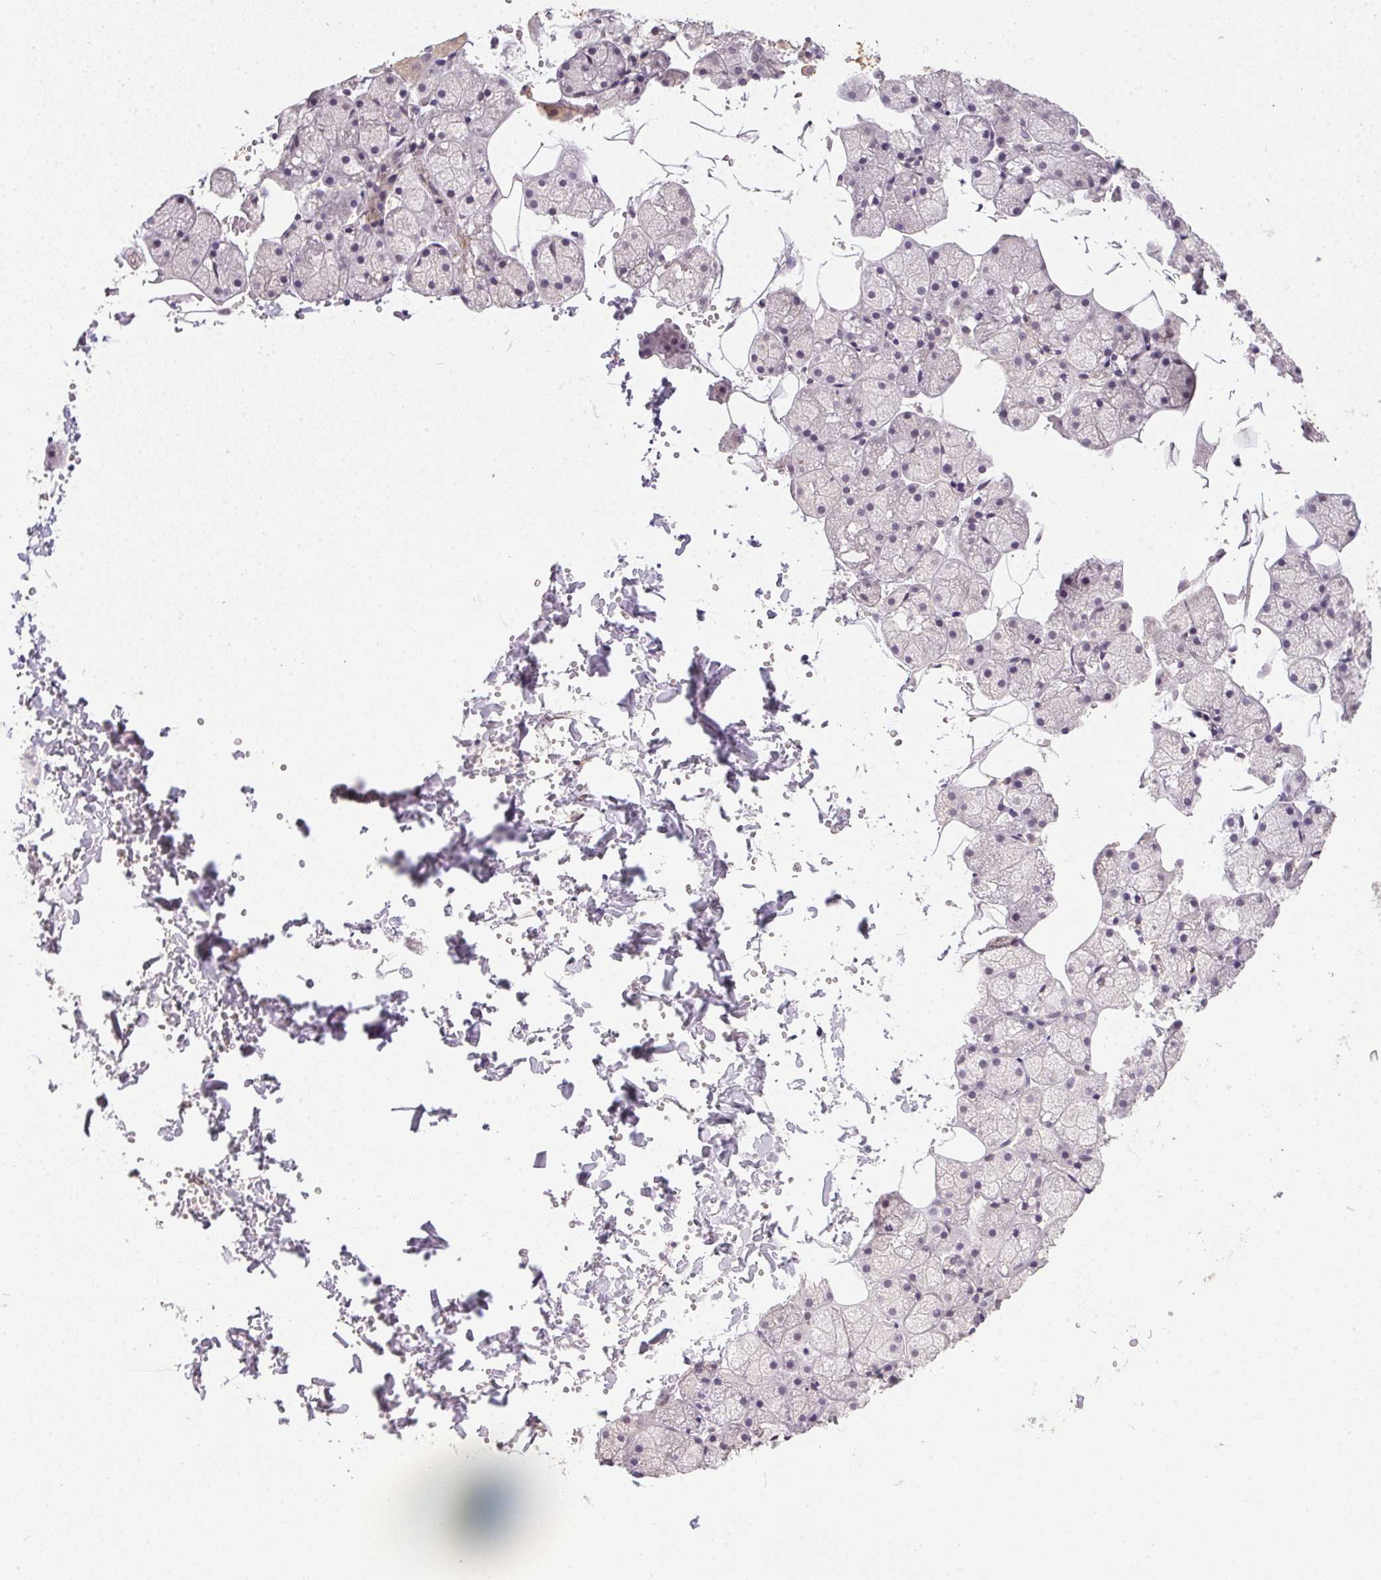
{"staining": {"intensity": "weak", "quantity": "<25%", "location": "cytoplasmic/membranous"}, "tissue": "salivary gland", "cell_type": "Glandular cells", "image_type": "normal", "snomed": [{"axis": "morphology", "description": "Normal tissue, NOS"}, {"axis": "topography", "description": "Salivary gland"}], "caption": "DAB (3,3'-diaminobenzidine) immunohistochemical staining of benign human salivary gland demonstrates no significant positivity in glandular cells.", "gene": "PPP4R4", "patient": {"sex": "male", "age": 38}}